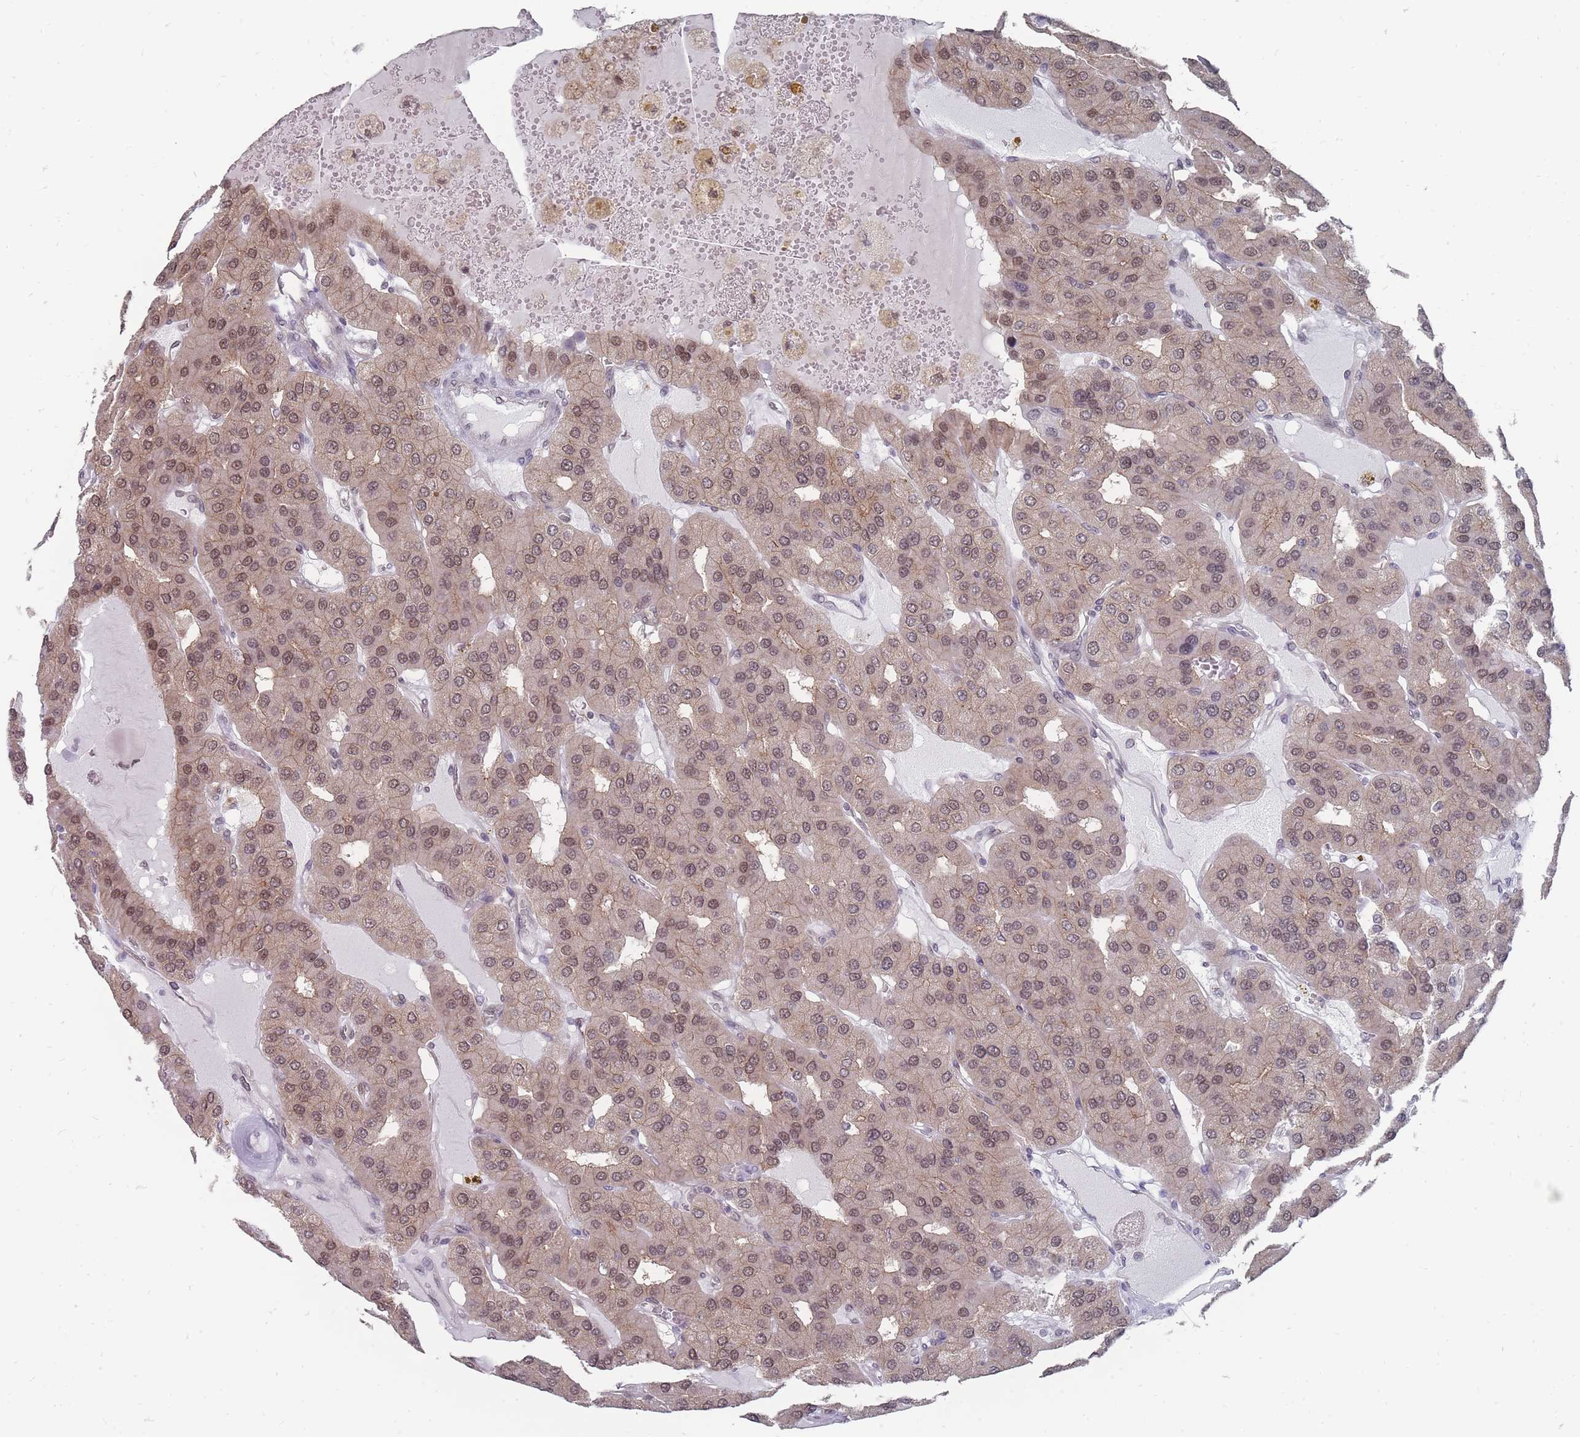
{"staining": {"intensity": "moderate", "quantity": "25%-75%", "location": "cytoplasmic/membranous,nuclear"}, "tissue": "parathyroid gland", "cell_type": "Glandular cells", "image_type": "normal", "snomed": [{"axis": "morphology", "description": "Normal tissue, NOS"}, {"axis": "morphology", "description": "Adenoma, NOS"}, {"axis": "topography", "description": "Parathyroid gland"}], "caption": "Immunohistochemical staining of unremarkable parathyroid gland reveals 25%-75% levels of moderate cytoplasmic/membranous,nuclear protein staining in about 25%-75% of glandular cells. The staining is performed using DAB (3,3'-diaminobenzidine) brown chromogen to label protein expression. The nuclei are counter-stained blue using hematoxylin.", "gene": "NKD1", "patient": {"sex": "female", "age": 86}}